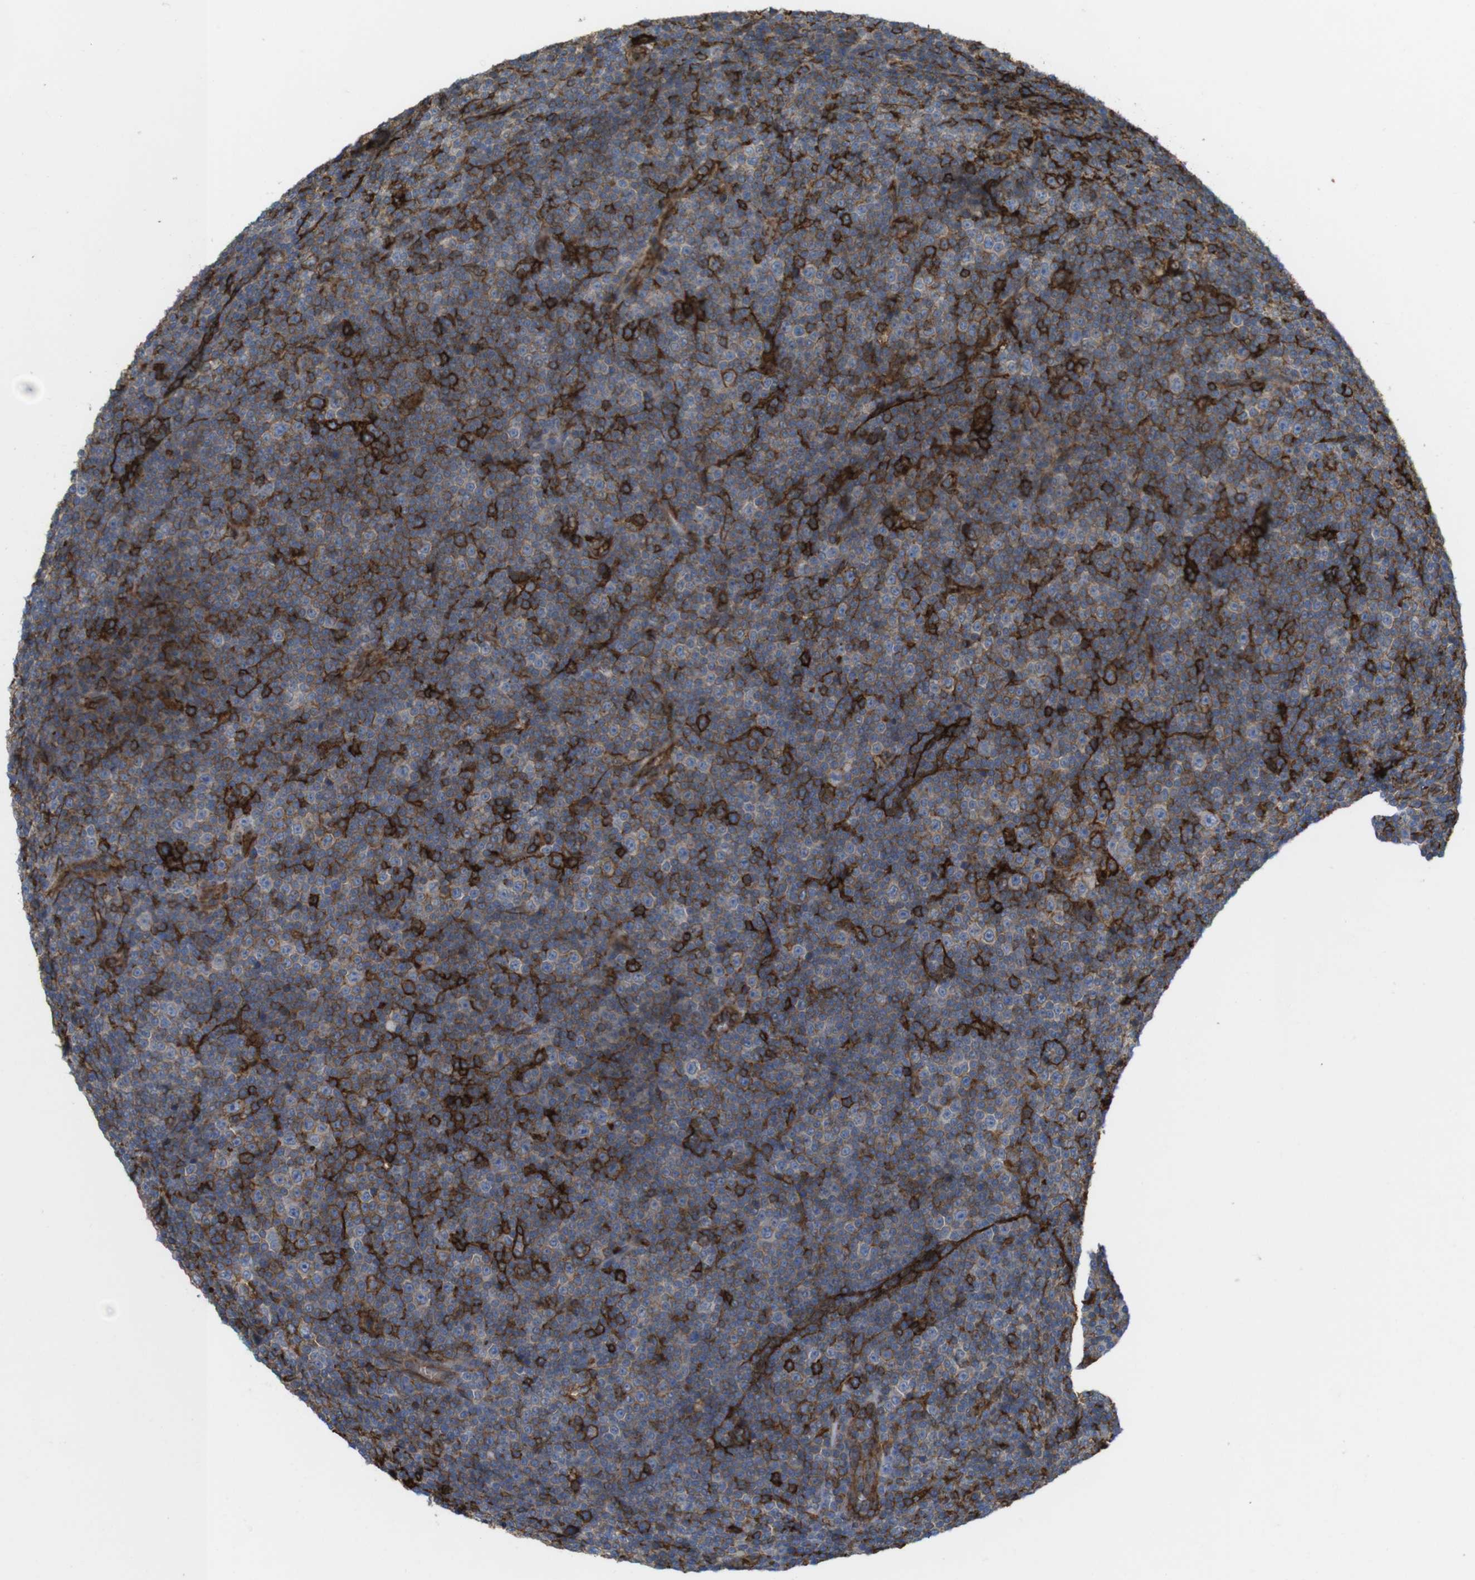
{"staining": {"intensity": "weak", "quantity": "25%-75%", "location": "cytoplasmic/membranous"}, "tissue": "lymphoma", "cell_type": "Tumor cells", "image_type": "cancer", "snomed": [{"axis": "morphology", "description": "Malignant lymphoma, non-Hodgkin's type, Low grade"}, {"axis": "topography", "description": "Lymph node"}], "caption": "This histopathology image reveals immunohistochemistry staining of low-grade malignant lymphoma, non-Hodgkin's type, with low weak cytoplasmic/membranous positivity in approximately 25%-75% of tumor cells.", "gene": "CCR6", "patient": {"sex": "female", "age": 67}}